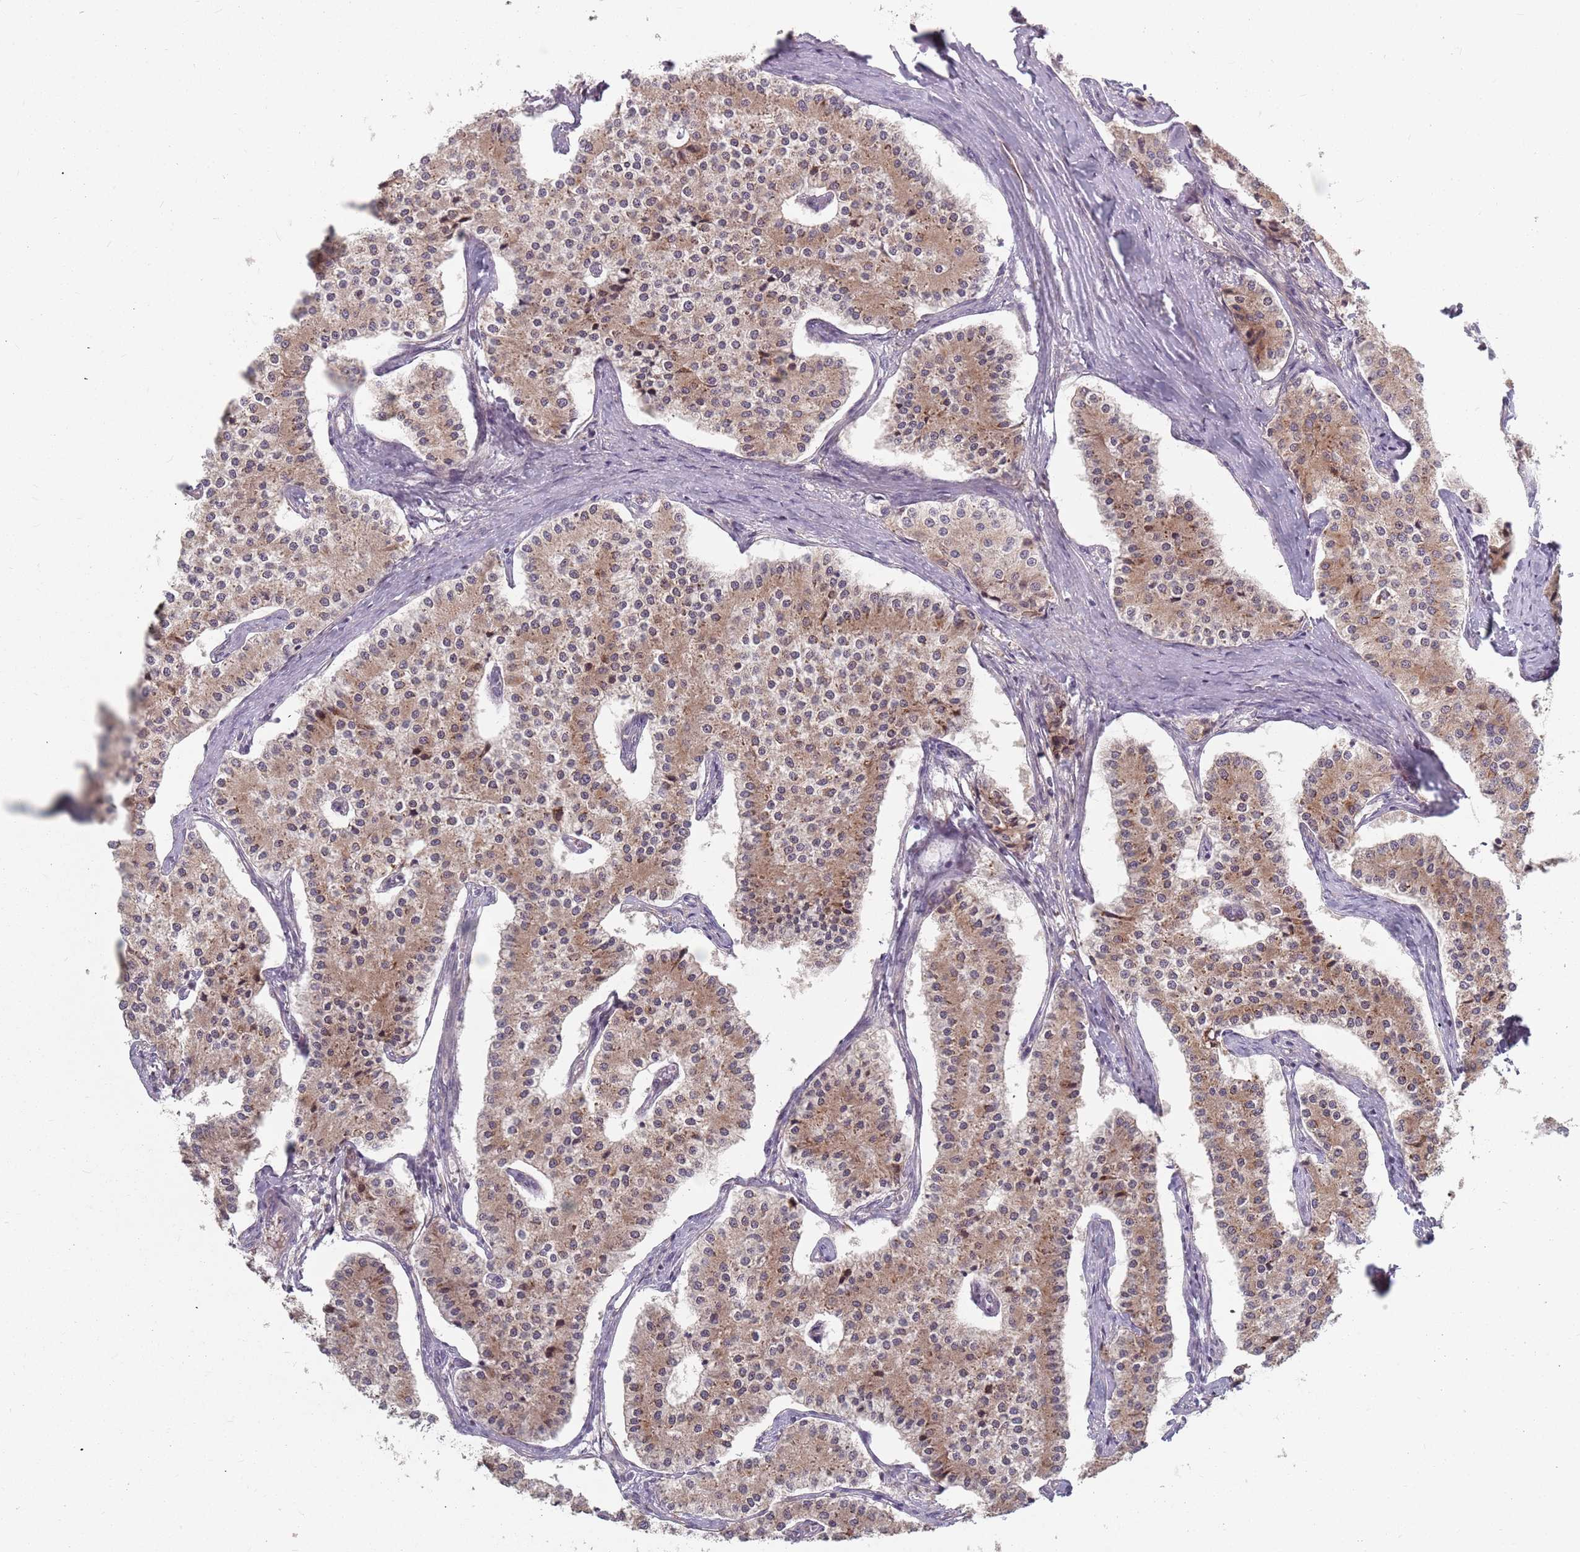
{"staining": {"intensity": "moderate", "quantity": ">75%", "location": "cytoplasmic/membranous"}, "tissue": "carcinoid", "cell_type": "Tumor cells", "image_type": "cancer", "snomed": [{"axis": "morphology", "description": "Carcinoid, malignant, NOS"}, {"axis": "topography", "description": "Colon"}], "caption": "Carcinoid (malignant) was stained to show a protein in brown. There is medium levels of moderate cytoplasmic/membranous staining in about >75% of tumor cells.", "gene": "ADAL", "patient": {"sex": "female", "age": 52}}